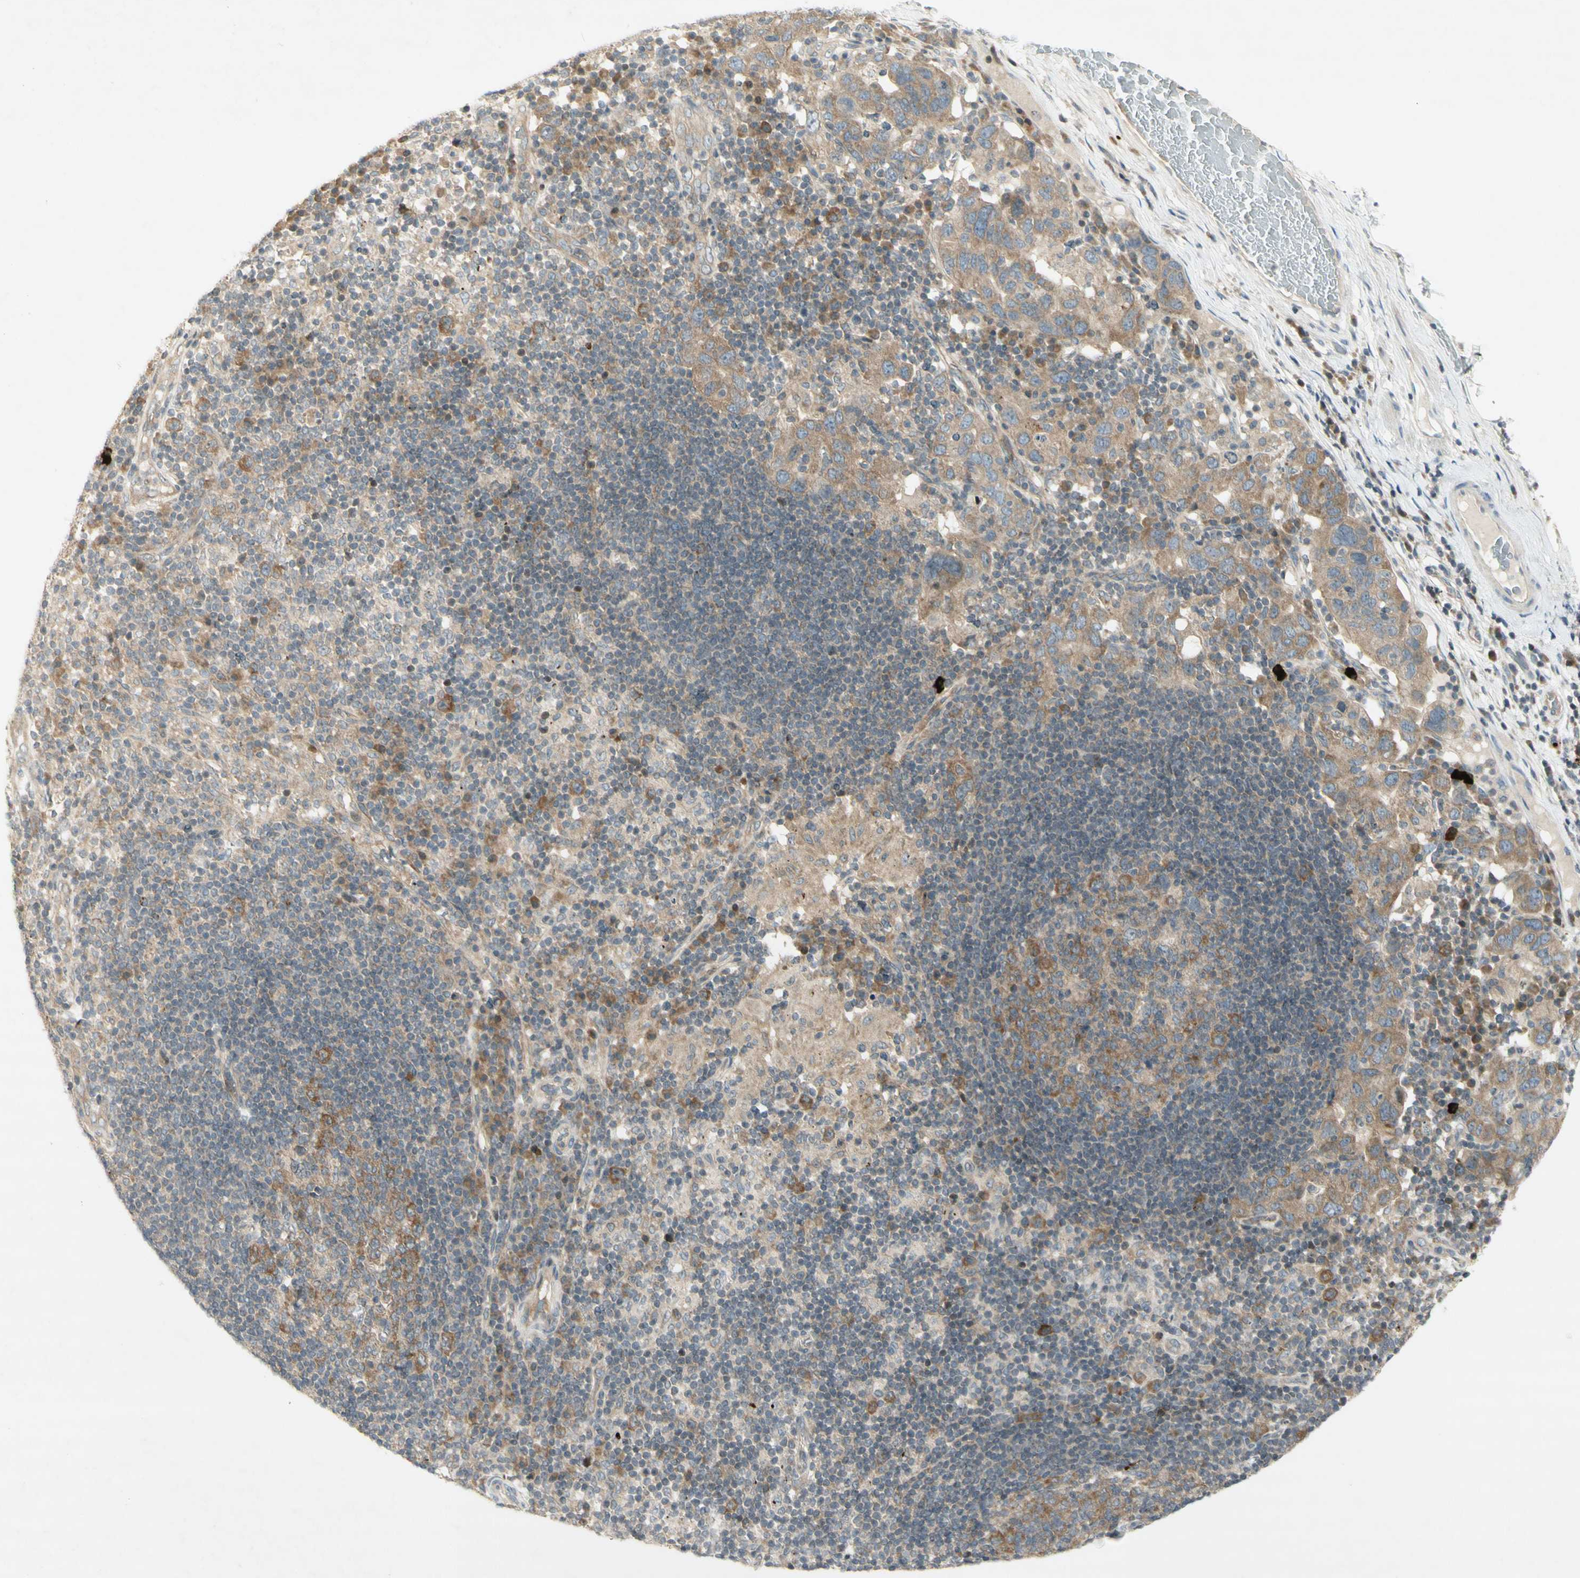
{"staining": {"intensity": "weak", "quantity": "<25%", "location": "cytoplasmic/membranous"}, "tissue": "adipose tissue", "cell_type": "Adipocytes", "image_type": "normal", "snomed": [{"axis": "morphology", "description": "Normal tissue, NOS"}, {"axis": "morphology", "description": "Adenocarcinoma, NOS"}, {"axis": "topography", "description": "Esophagus"}], "caption": "Immunohistochemistry image of benign human adipose tissue stained for a protein (brown), which shows no expression in adipocytes.", "gene": "ETF1", "patient": {"sex": "male", "age": 62}}